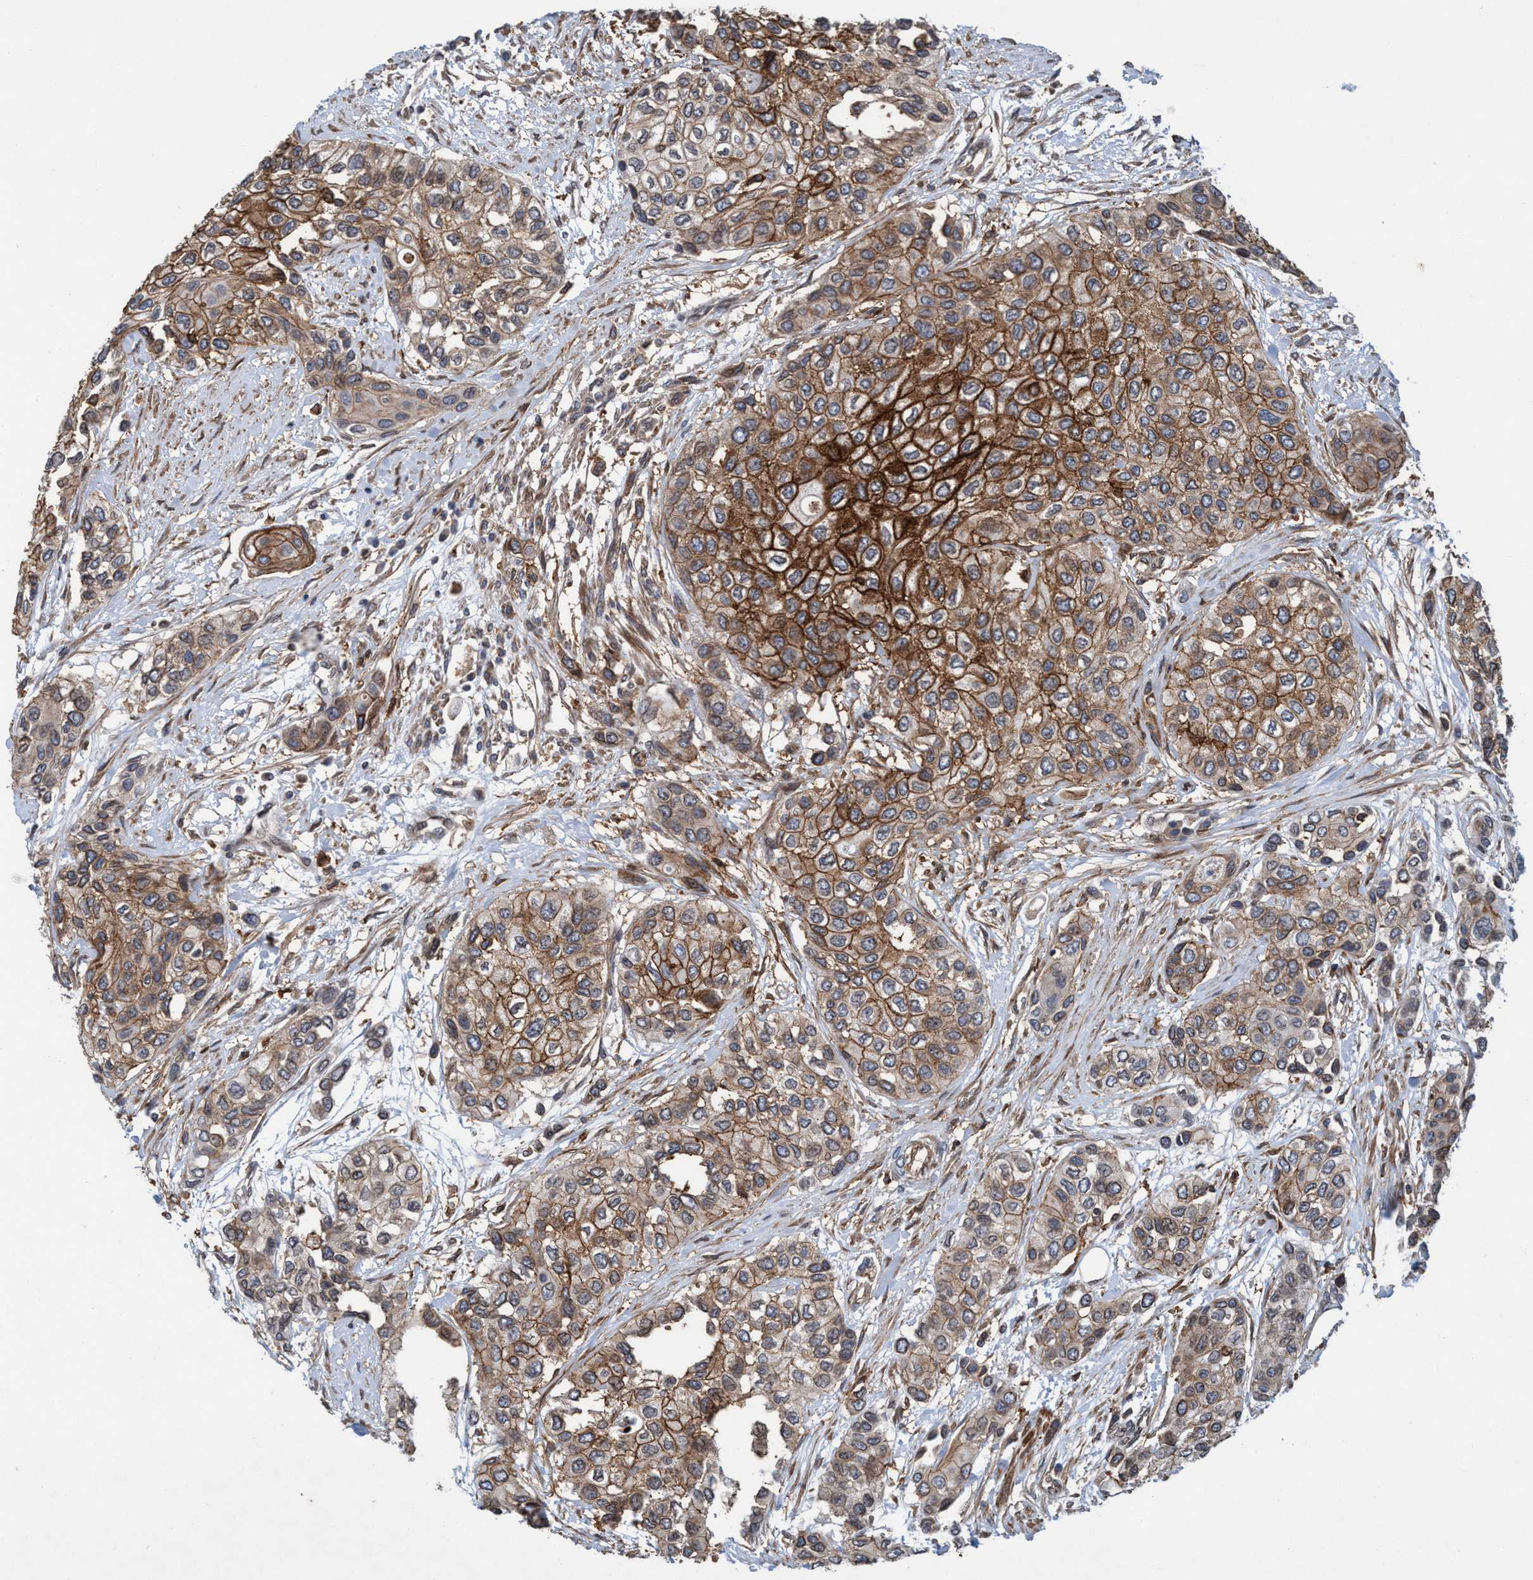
{"staining": {"intensity": "moderate", "quantity": ">75%", "location": "cytoplasmic/membranous"}, "tissue": "urothelial cancer", "cell_type": "Tumor cells", "image_type": "cancer", "snomed": [{"axis": "morphology", "description": "Urothelial carcinoma, High grade"}, {"axis": "topography", "description": "Urinary bladder"}], "caption": "Urothelial carcinoma (high-grade) tissue displays moderate cytoplasmic/membranous positivity in about >75% of tumor cells, visualized by immunohistochemistry.", "gene": "SLC16A3", "patient": {"sex": "female", "age": 56}}